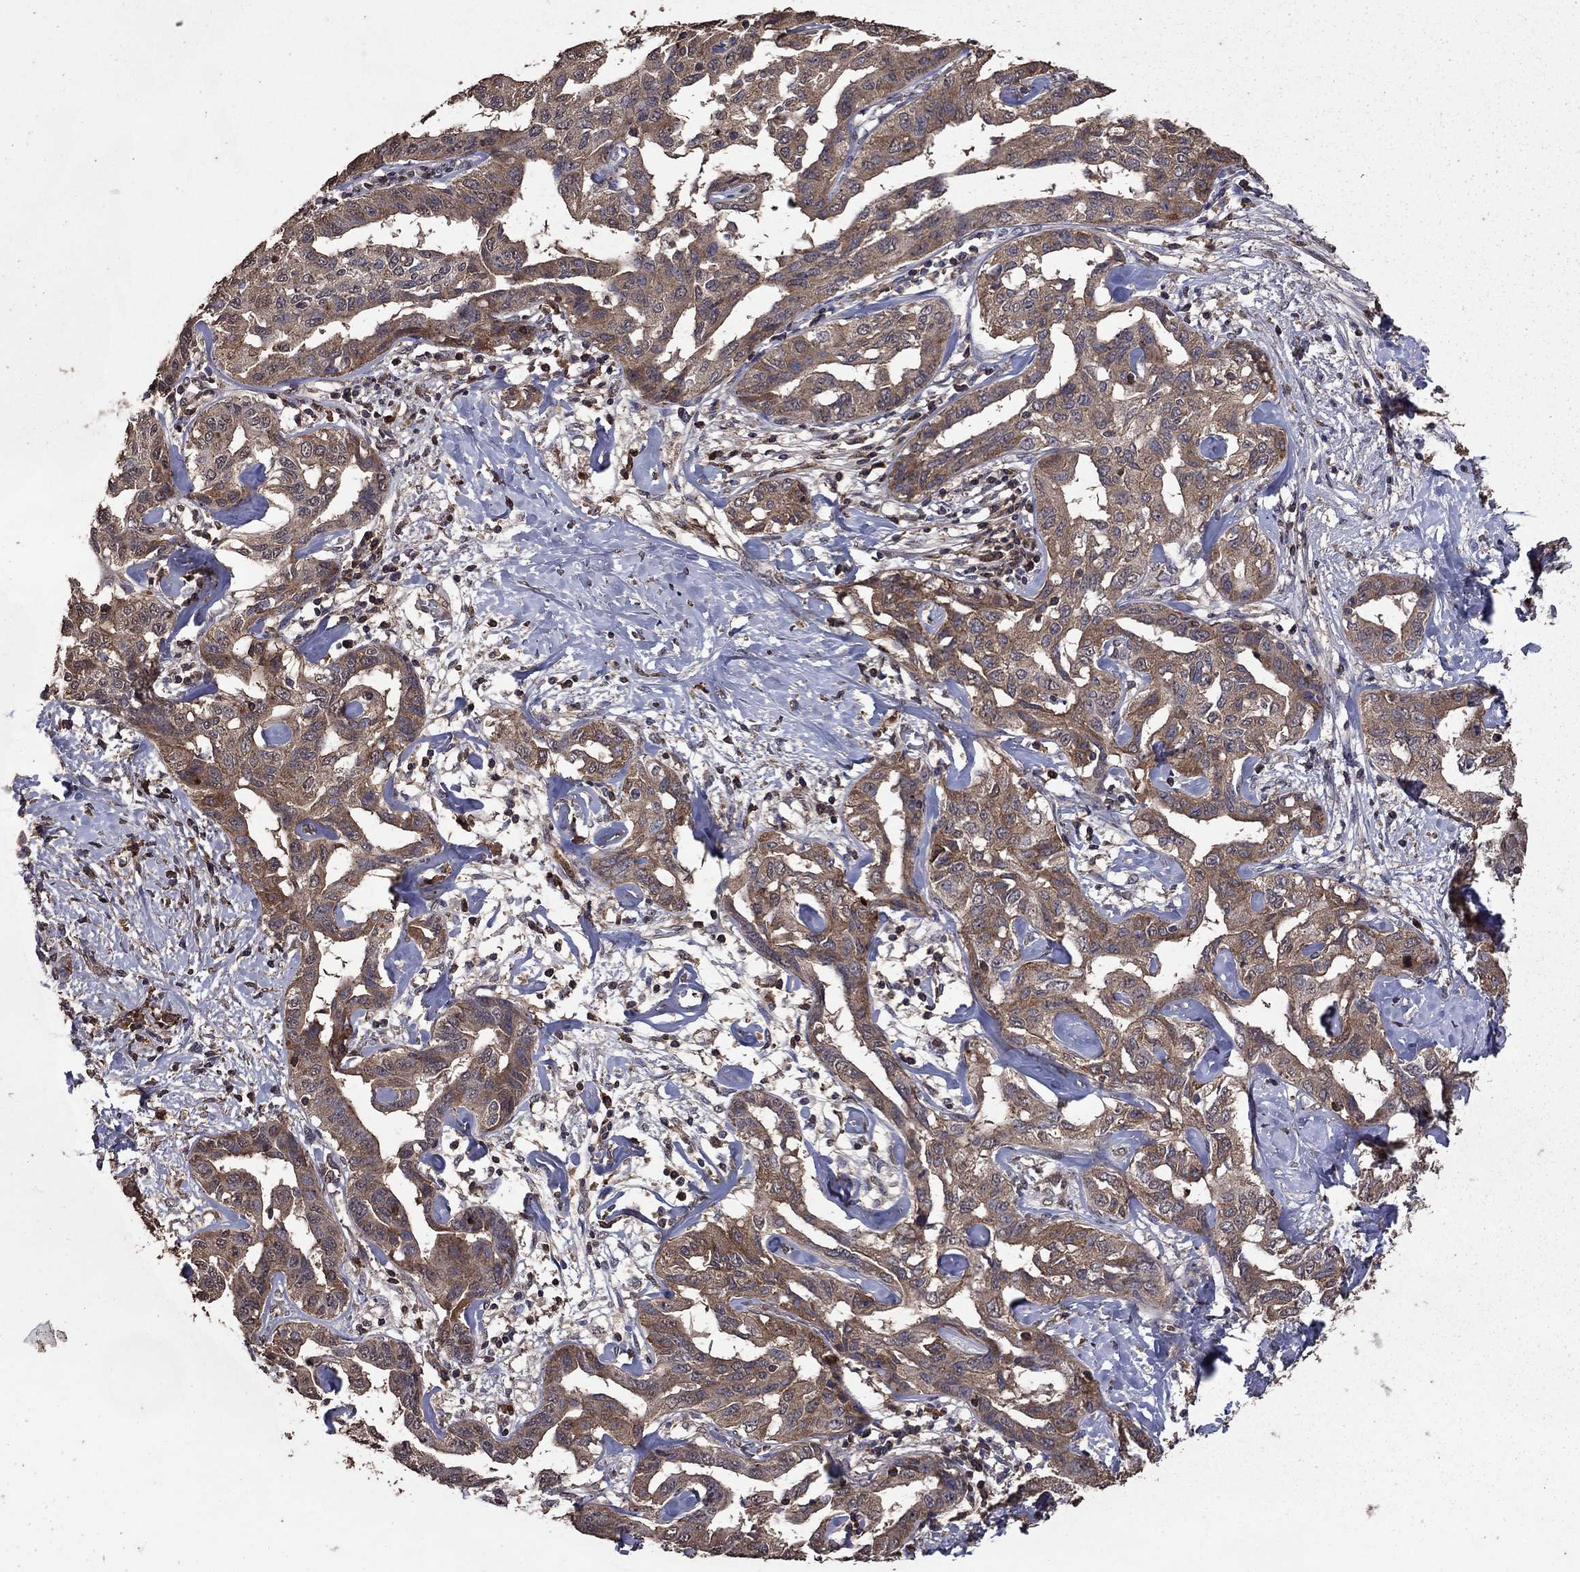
{"staining": {"intensity": "moderate", "quantity": ">75%", "location": "cytoplasmic/membranous"}, "tissue": "liver cancer", "cell_type": "Tumor cells", "image_type": "cancer", "snomed": [{"axis": "morphology", "description": "Cholangiocarcinoma"}, {"axis": "topography", "description": "Liver"}], "caption": "Moderate cytoplasmic/membranous expression is appreciated in approximately >75% of tumor cells in liver cancer.", "gene": "SERPINA5", "patient": {"sex": "male", "age": 59}}